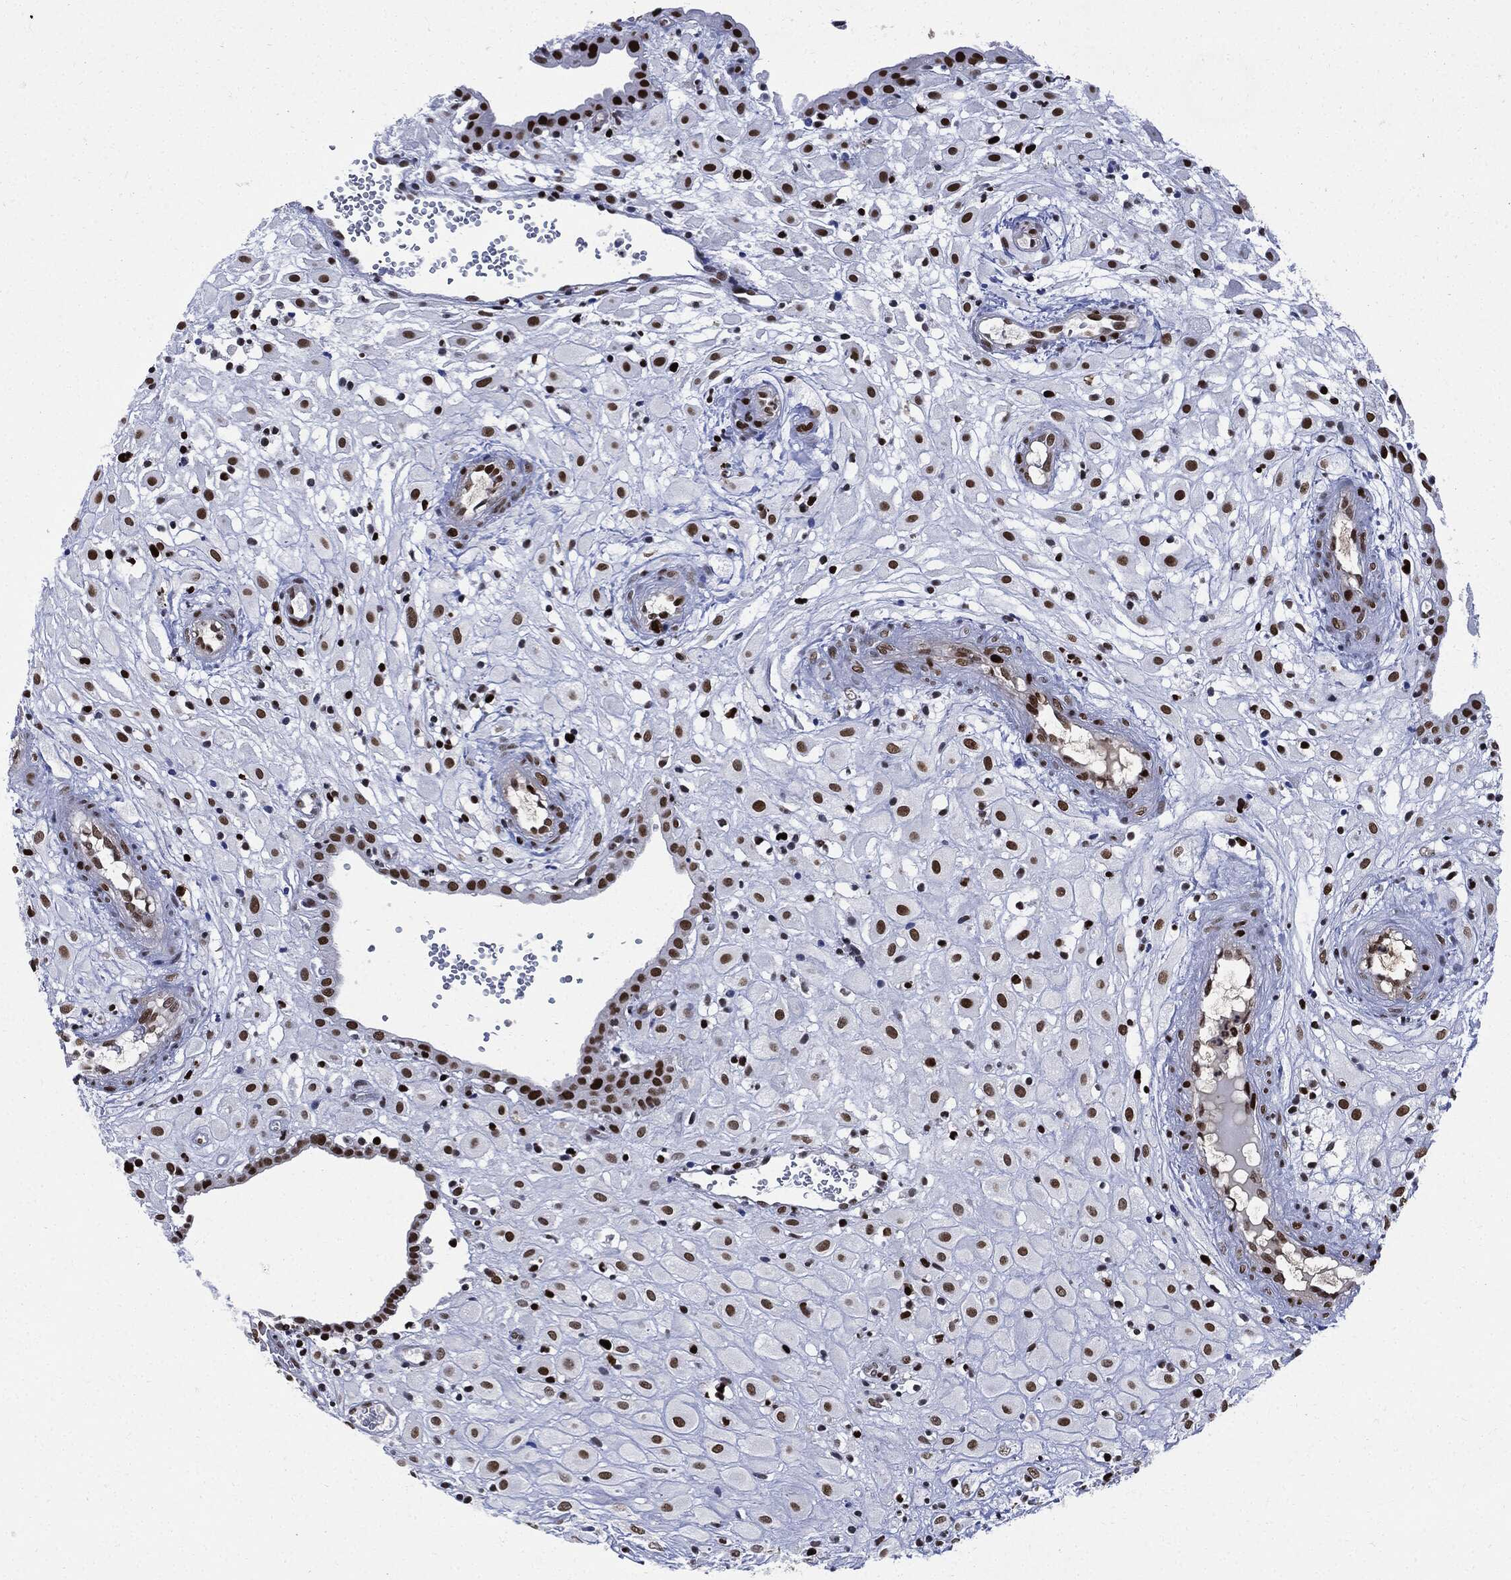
{"staining": {"intensity": "strong", "quantity": ">75%", "location": "nuclear"}, "tissue": "placenta", "cell_type": "Decidual cells", "image_type": "normal", "snomed": [{"axis": "morphology", "description": "Normal tissue, NOS"}, {"axis": "topography", "description": "Placenta"}], "caption": "Protein staining displays strong nuclear positivity in approximately >75% of decidual cells in benign placenta. (DAB IHC with brightfield microscopy, high magnification).", "gene": "PCNA", "patient": {"sex": "female", "age": 24}}